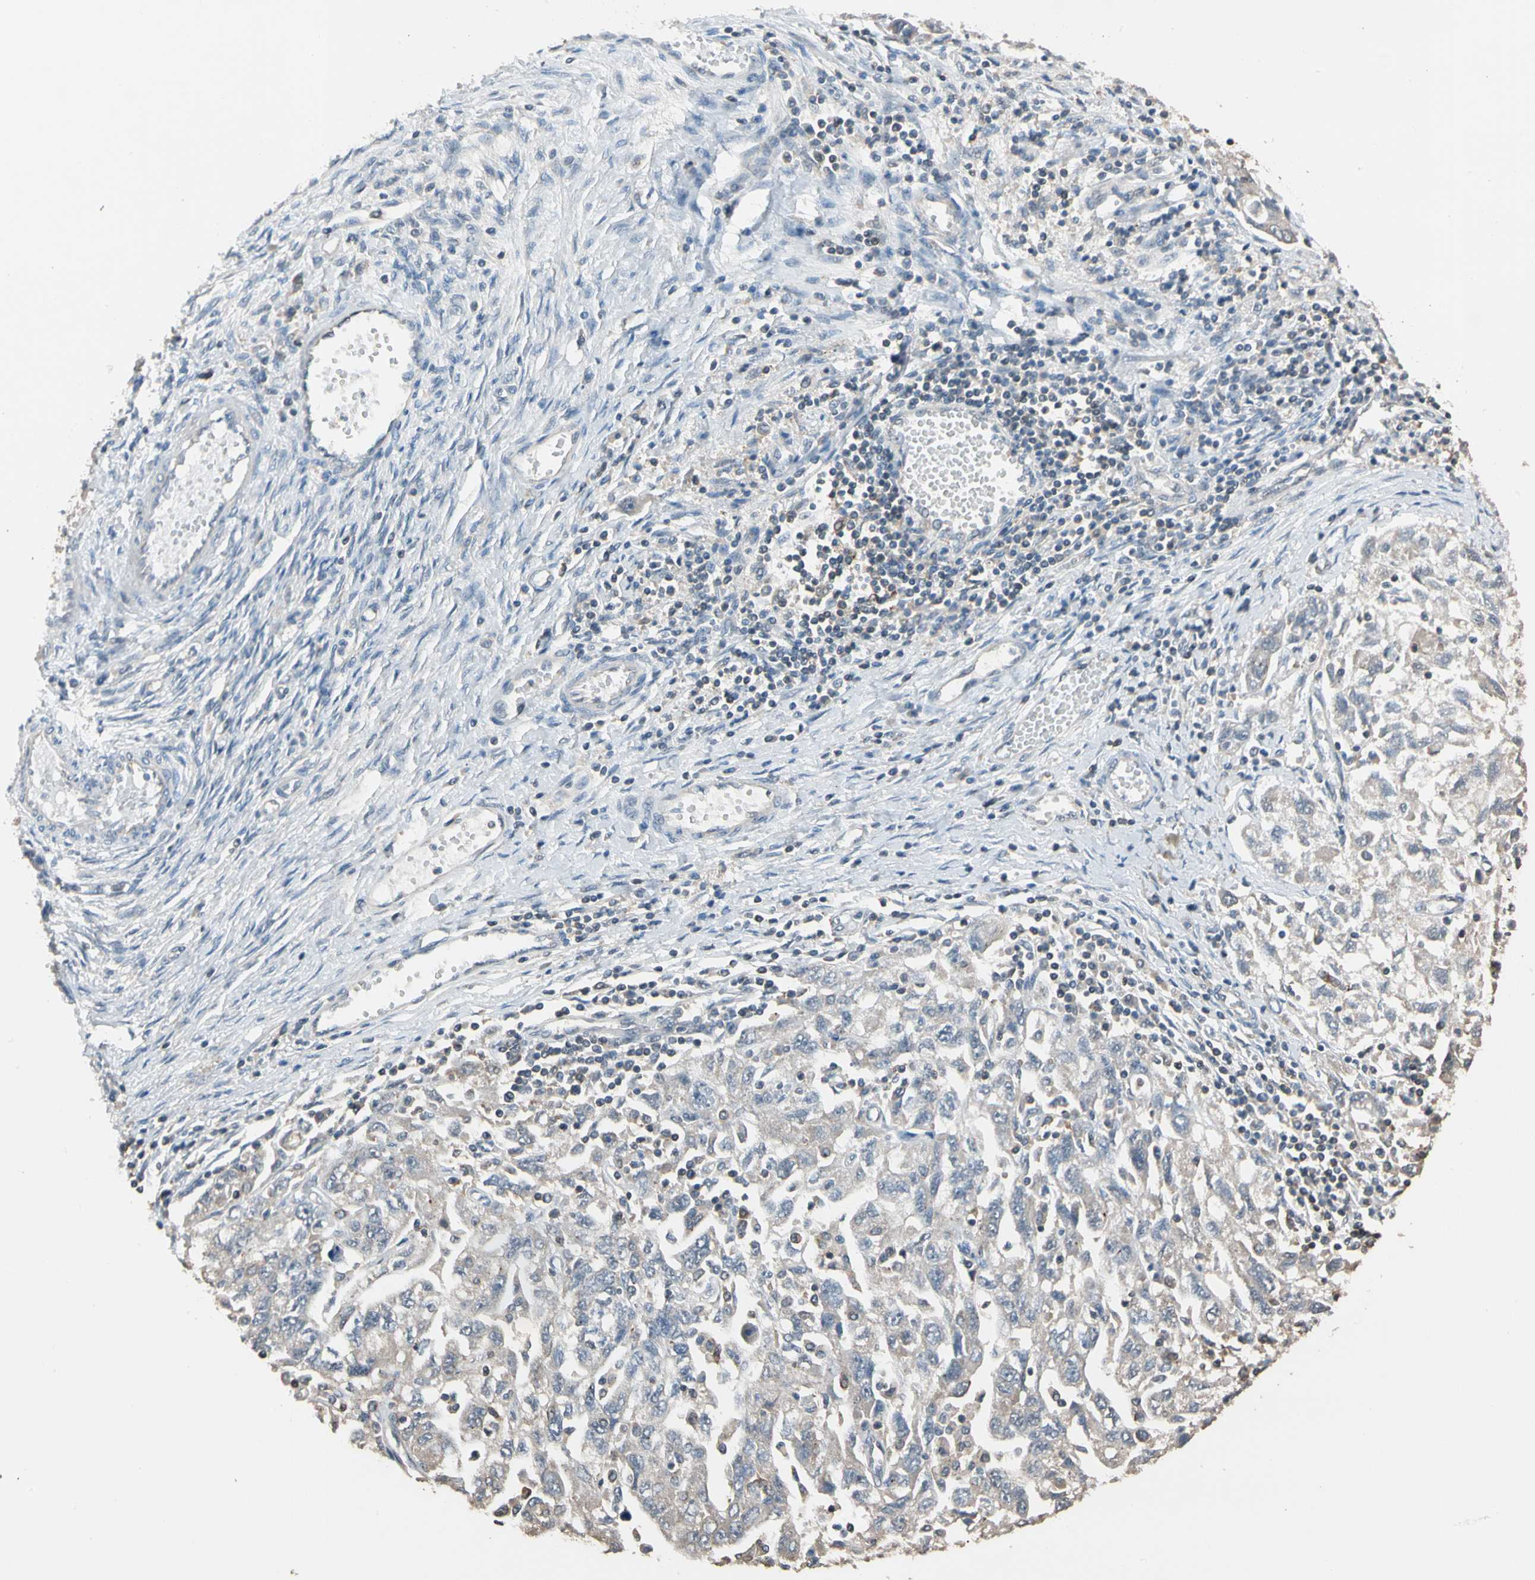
{"staining": {"intensity": "weak", "quantity": "<25%", "location": "cytoplasmic/membranous"}, "tissue": "ovarian cancer", "cell_type": "Tumor cells", "image_type": "cancer", "snomed": [{"axis": "morphology", "description": "Carcinoma, NOS"}, {"axis": "morphology", "description": "Cystadenocarcinoma, serous, NOS"}, {"axis": "topography", "description": "Ovary"}], "caption": "Human ovarian cancer stained for a protein using IHC demonstrates no positivity in tumor cells.", "gene": "MAP3K7", "patient": {"sex": "female", "age": 69}}